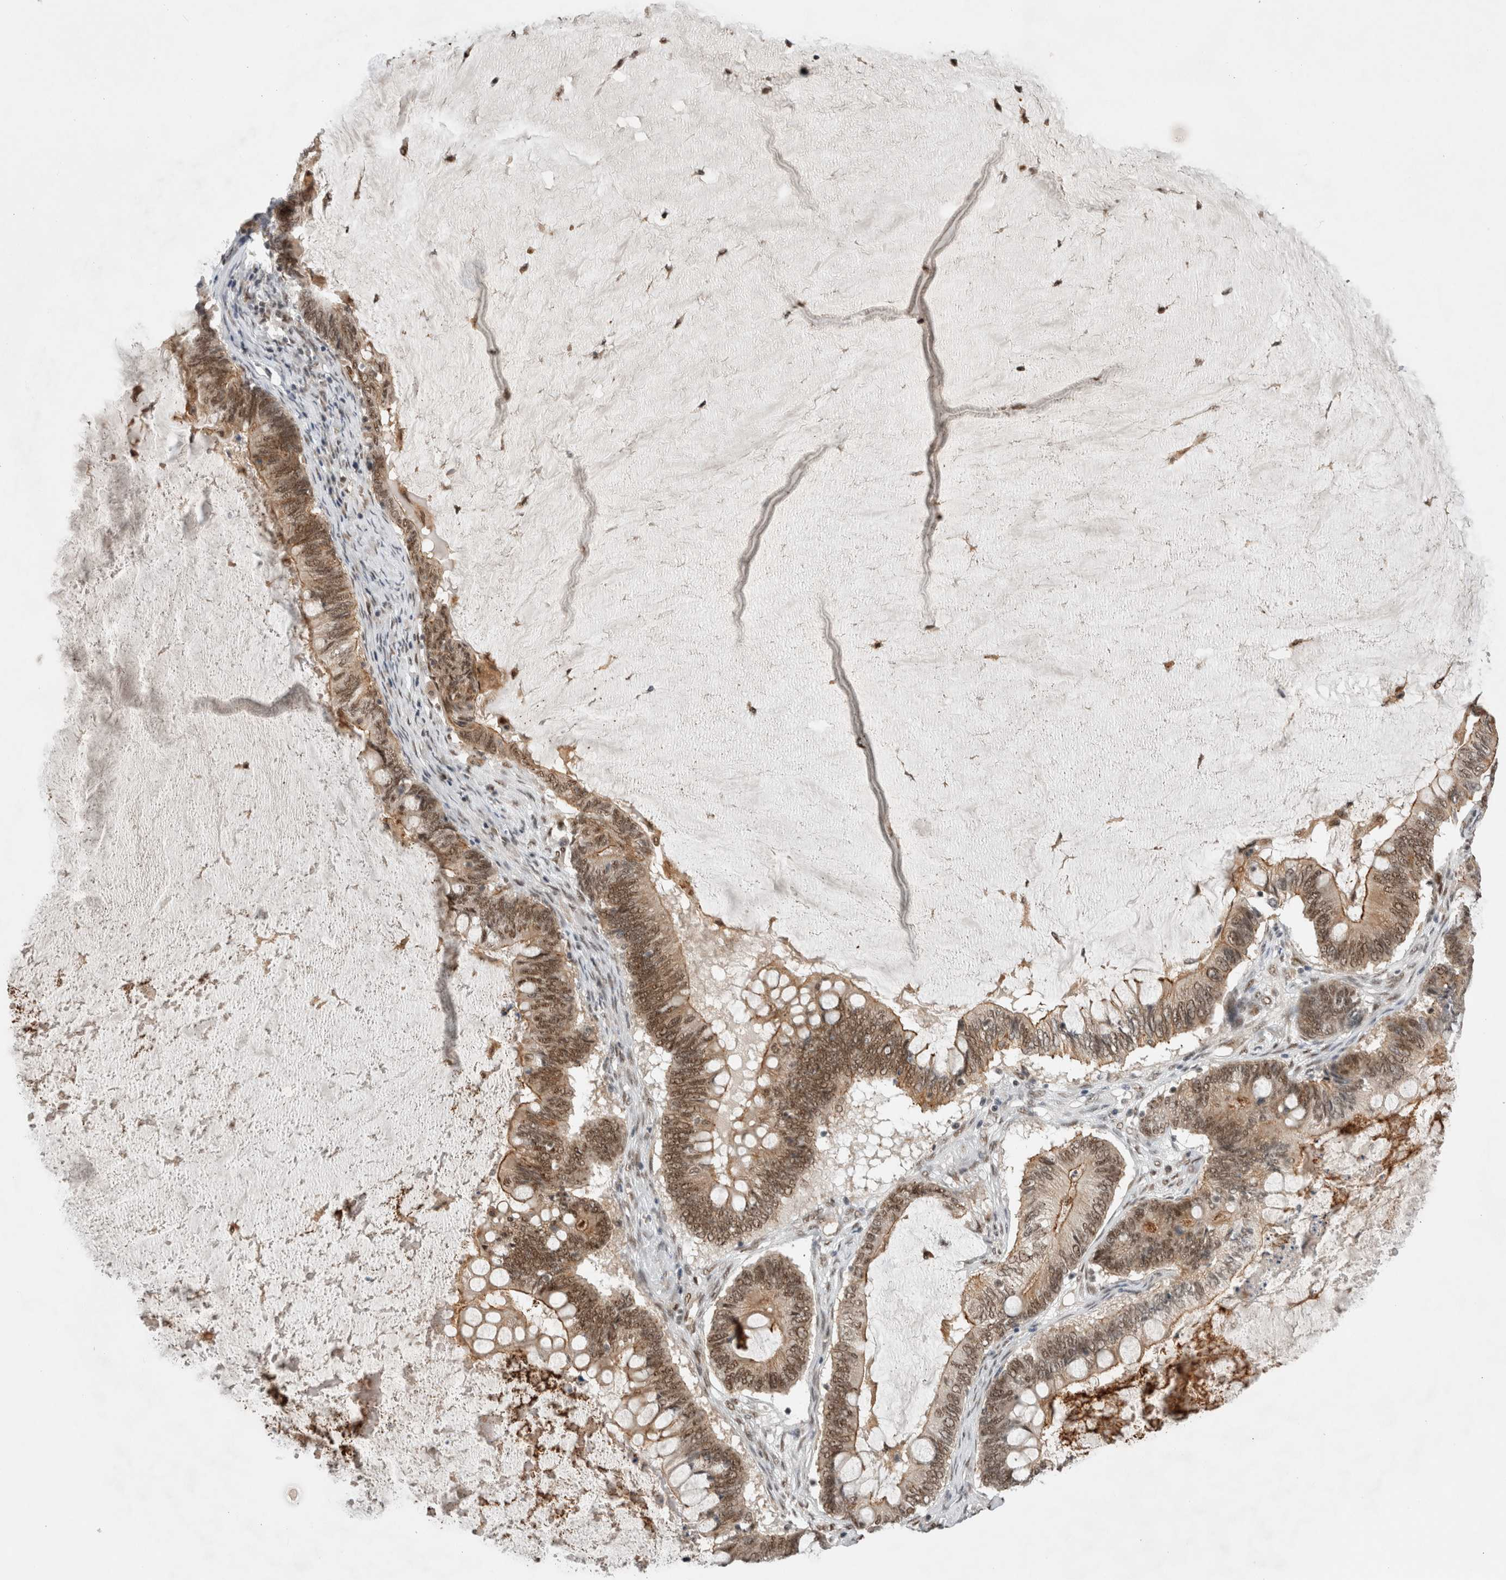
{"staining": {"intensity": "moderate", "quantity": ">75%", "location": "cytoplasmic/membranous,nuclear"}, "tissue": "ovarian cancer", "cell_type": "Tumor cells", "image_type": "cancer", "snomed": [{"axis": "morphology", "description": "Cystadenocarcinoma, mucinous, NOS"}, {"axis": "topography", "description": "Ovary"}], "caption": "Ovarian cancer stained for a protein demonstrates moderate cytoplasmic/membranous and nuclear positivity in tumor cells.", "gene": "NCAPG2", "patient": {"sex": "female", "age": 61}}